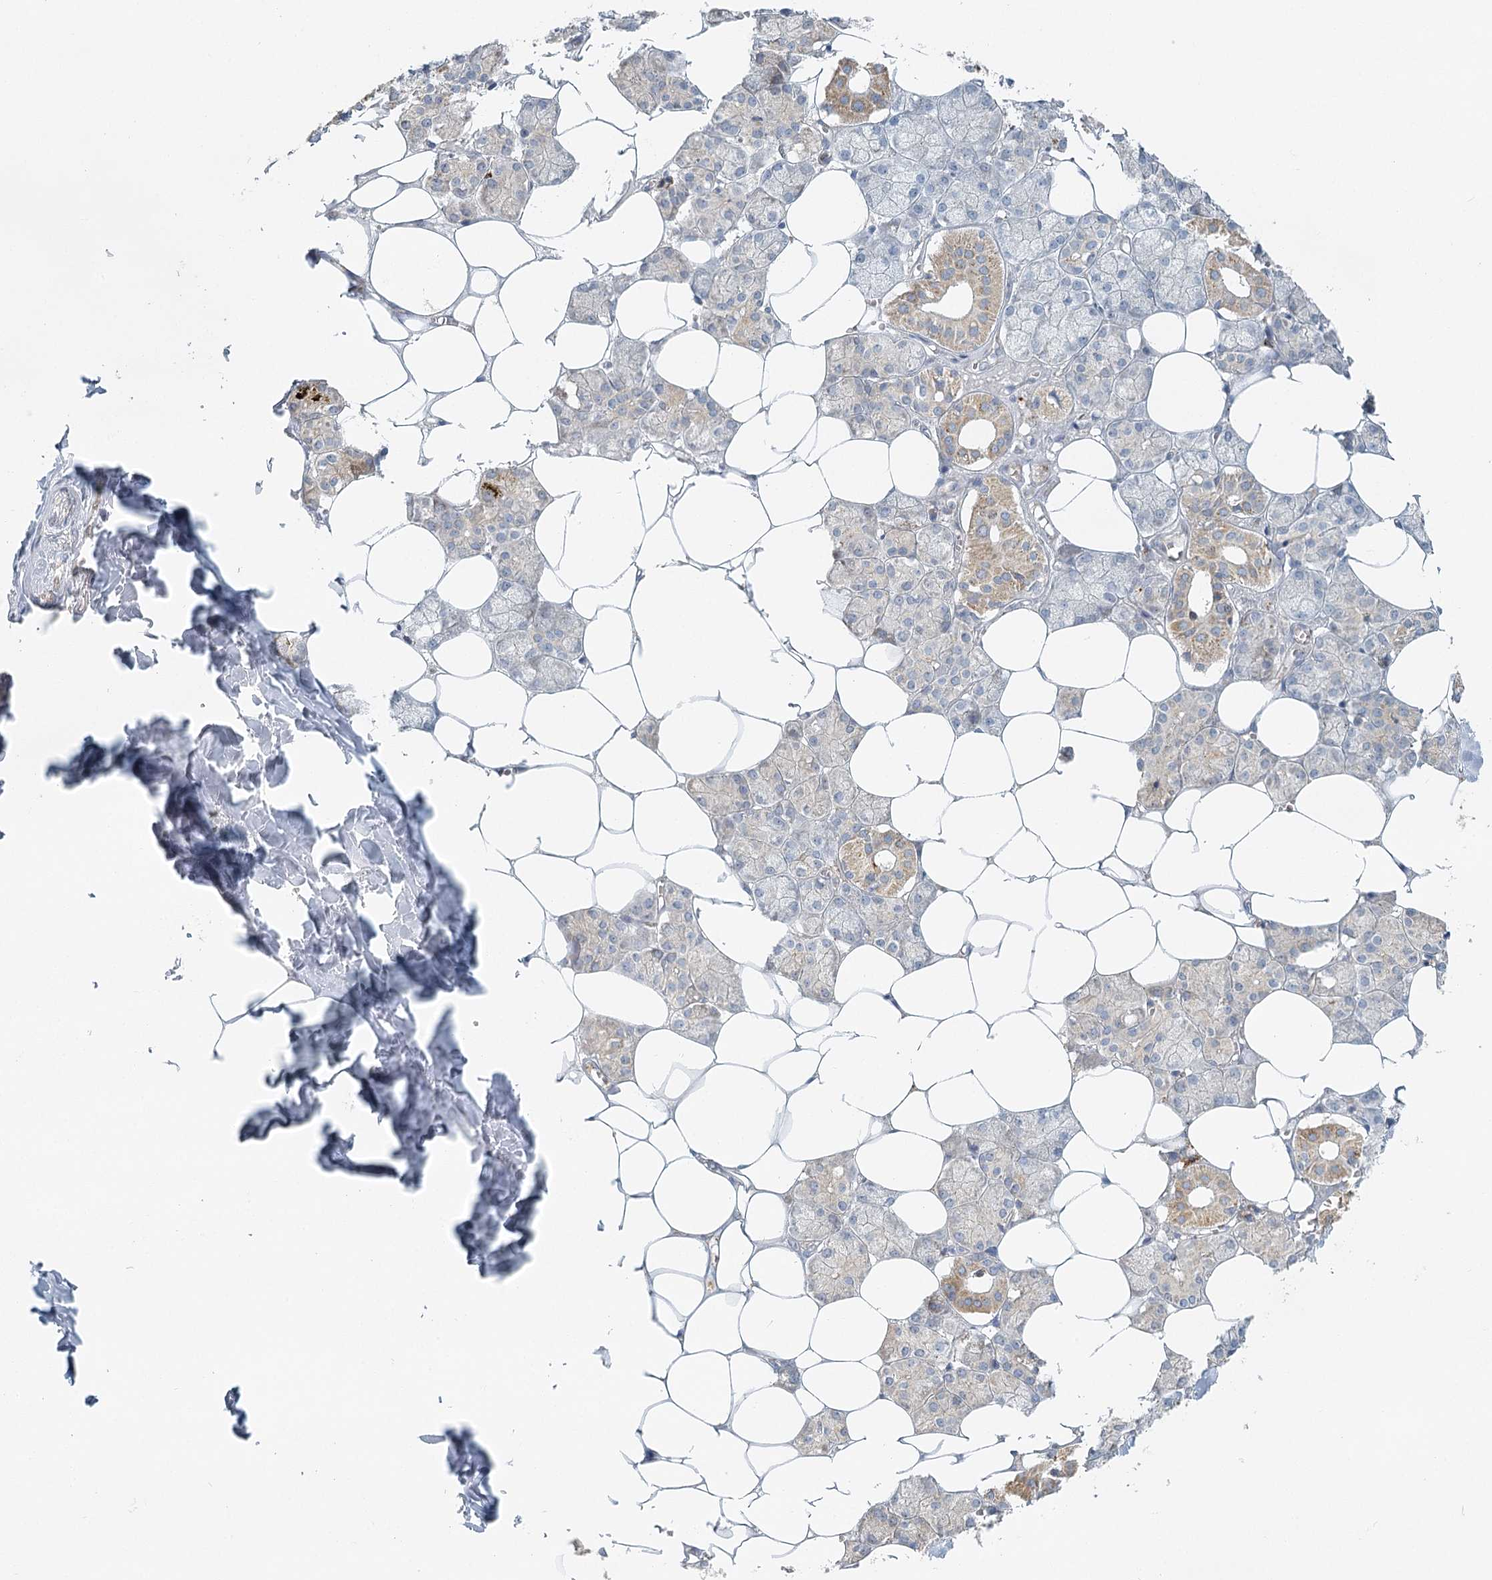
{"staining": {"intensity": "moderate", "quantity": "<25%", "location": "cytoplasmic/membranous"}, "tissue": "salivary gland", "cell_type": "Glandular cells", "image_type": "normal", "snomed": [{"axis": "morphology", "description": "Normal tissue, NOS"}, {"axis": "topography", "description": "Salivary gland"}], "caption": "Brown immunohistochemical staining in normal human salivary gland exhibits moderate cytoplasmic/membranous expression in about <25% of glandular cells. The staining is performed using DAB (3,3'-diaminobenzidine) brown chromogen to label protein expression. The nuclei are counter-stained blue using hematoxylin.", "gene": "VSIG1", "patient": {"sex": "male", "age": 62}}